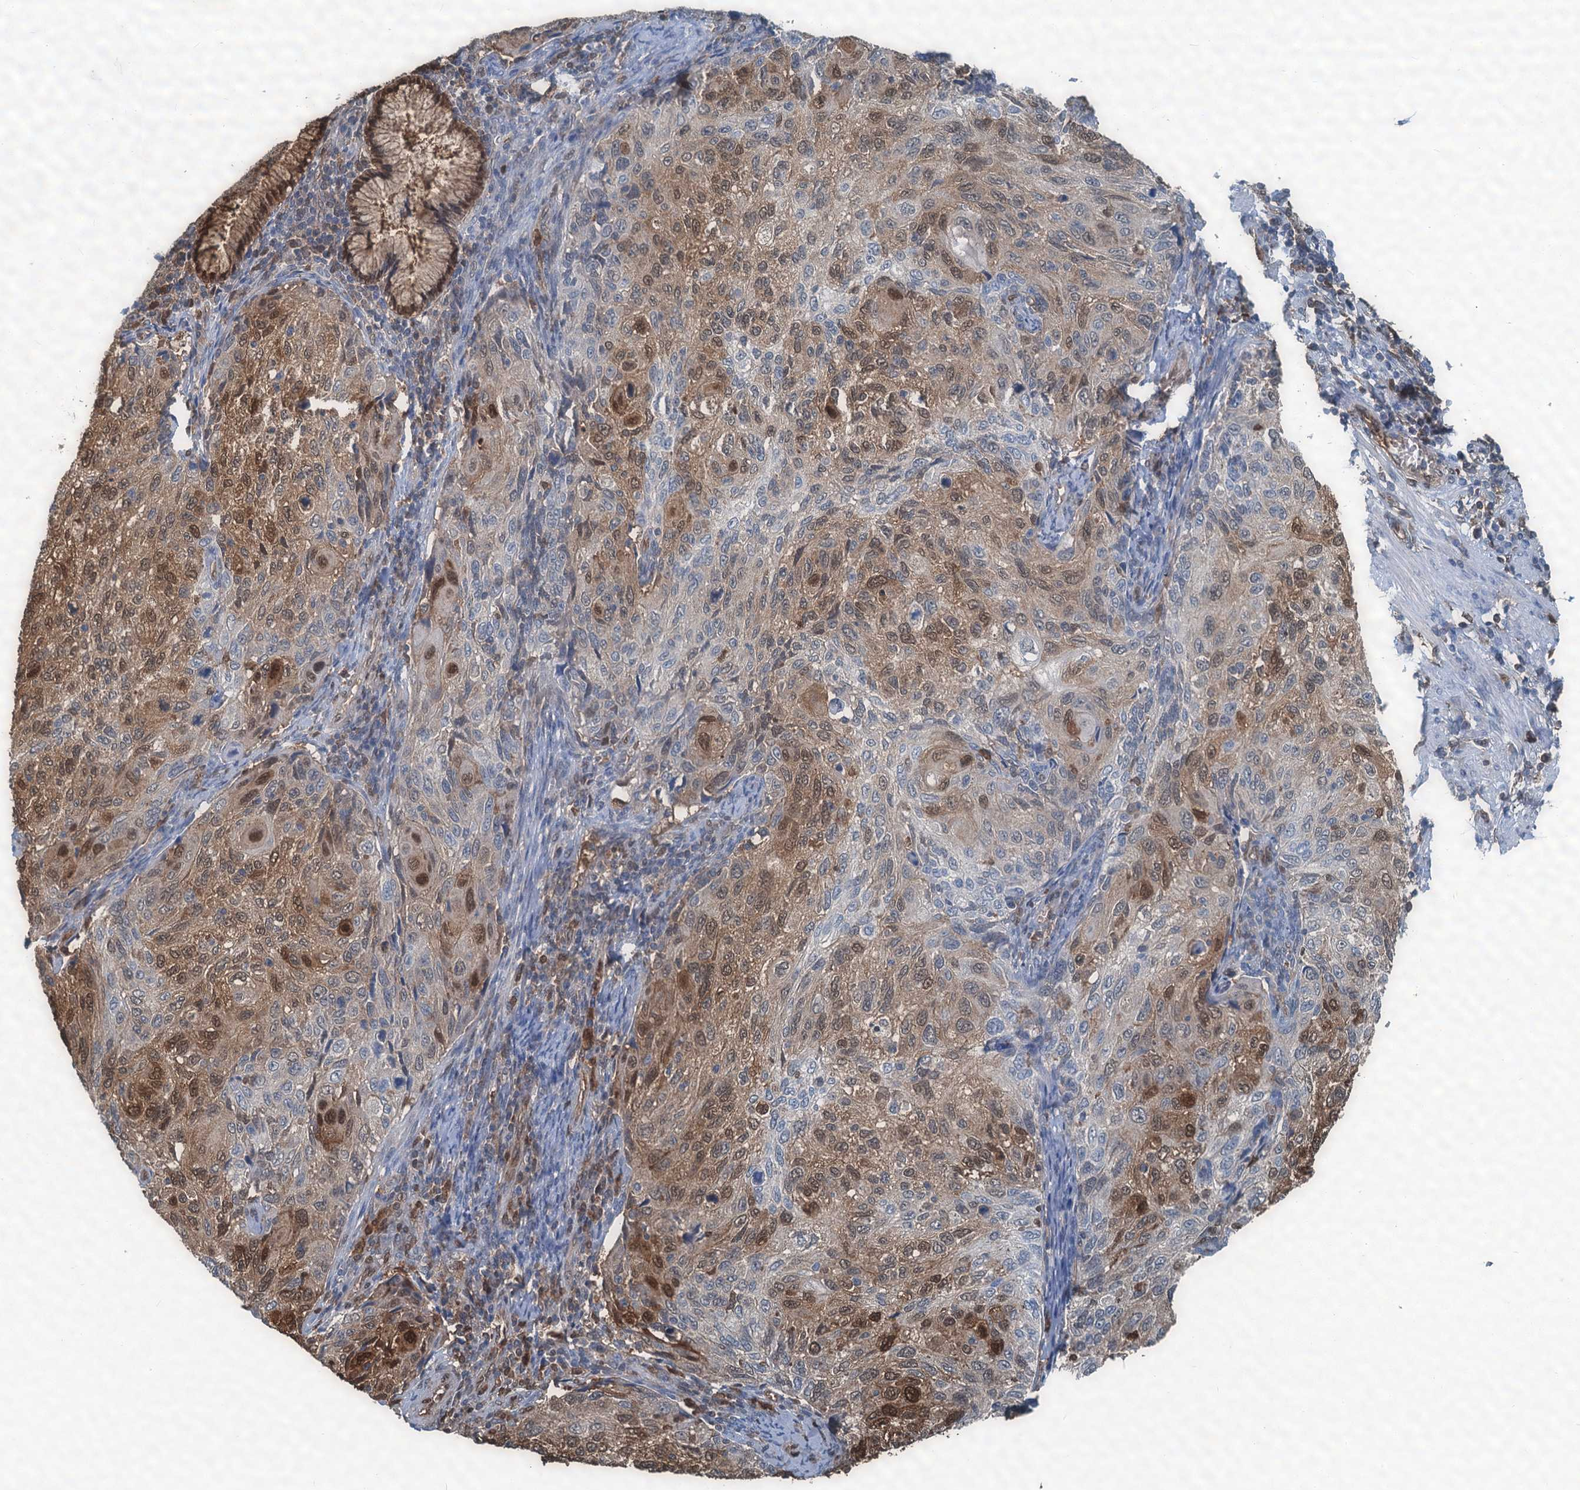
{"staining": {"intensity": "moderate", "quantity": "25%-75%", "location": "cytoplasmic/membranous,nuclear"}, "tissue": "cervical cancer", "cell_type": "Tumor cells", "image_type": "cancer", "snomed": [{"axis": "morphology", "description": "Squamous cell carcinoma, NOS"}, {"axis": "topography", "description": "Cervix"}], "caption": "Cervical squamous cell carcinoma was stained to show a protein in brown. There is medium levels of moderate cytoplasmic/membranous and nuclear positivity in about 25%-75% of tumor cells.", "gene": "S100A6", "patient": {"sex": "female", "age": 70}}